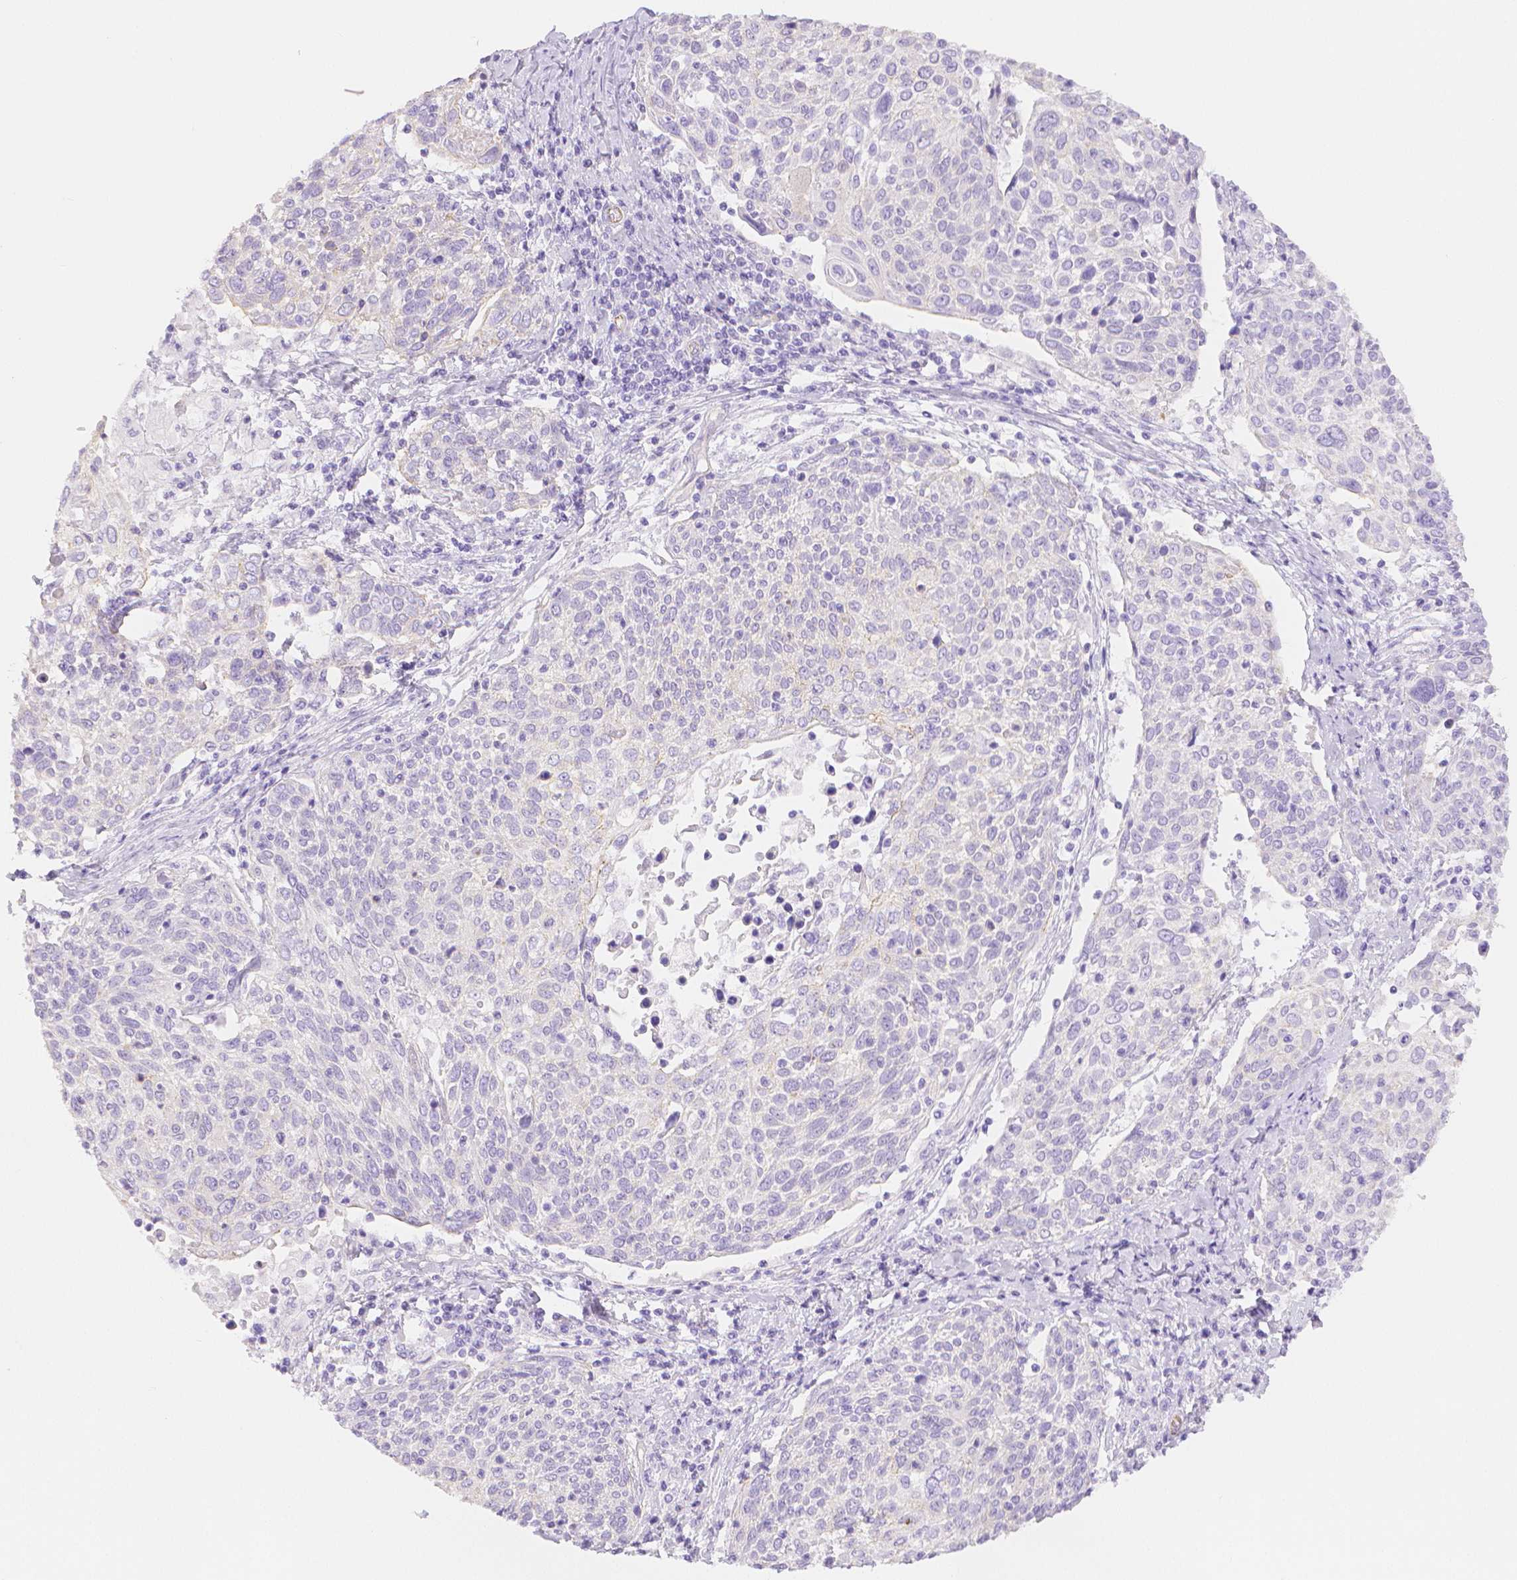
{"staining": {"intensity": "negative", "quantity": "none", "location": "none"}, "tissue": "cervical cancer", "cell_type": "Tumor cells", "image_type": "cancer", "snomed": [{"axis": "morphology", "description": "Squamous cell carcinoma, NOS"}, {"axis": "topography", "description": "Cervix"}], "caption": "A high-resolution histopathology image shows immunohistochemistry staining of cervical squamous cell carcinoma, which demonstrates no significant expression in tumor cells. The staining is performed using DAB brown chromogen with nuclei counter-stained in using hematoxylin.", "gene": "SLC27A5", "patient": {"sex": "female", "age": 61}}